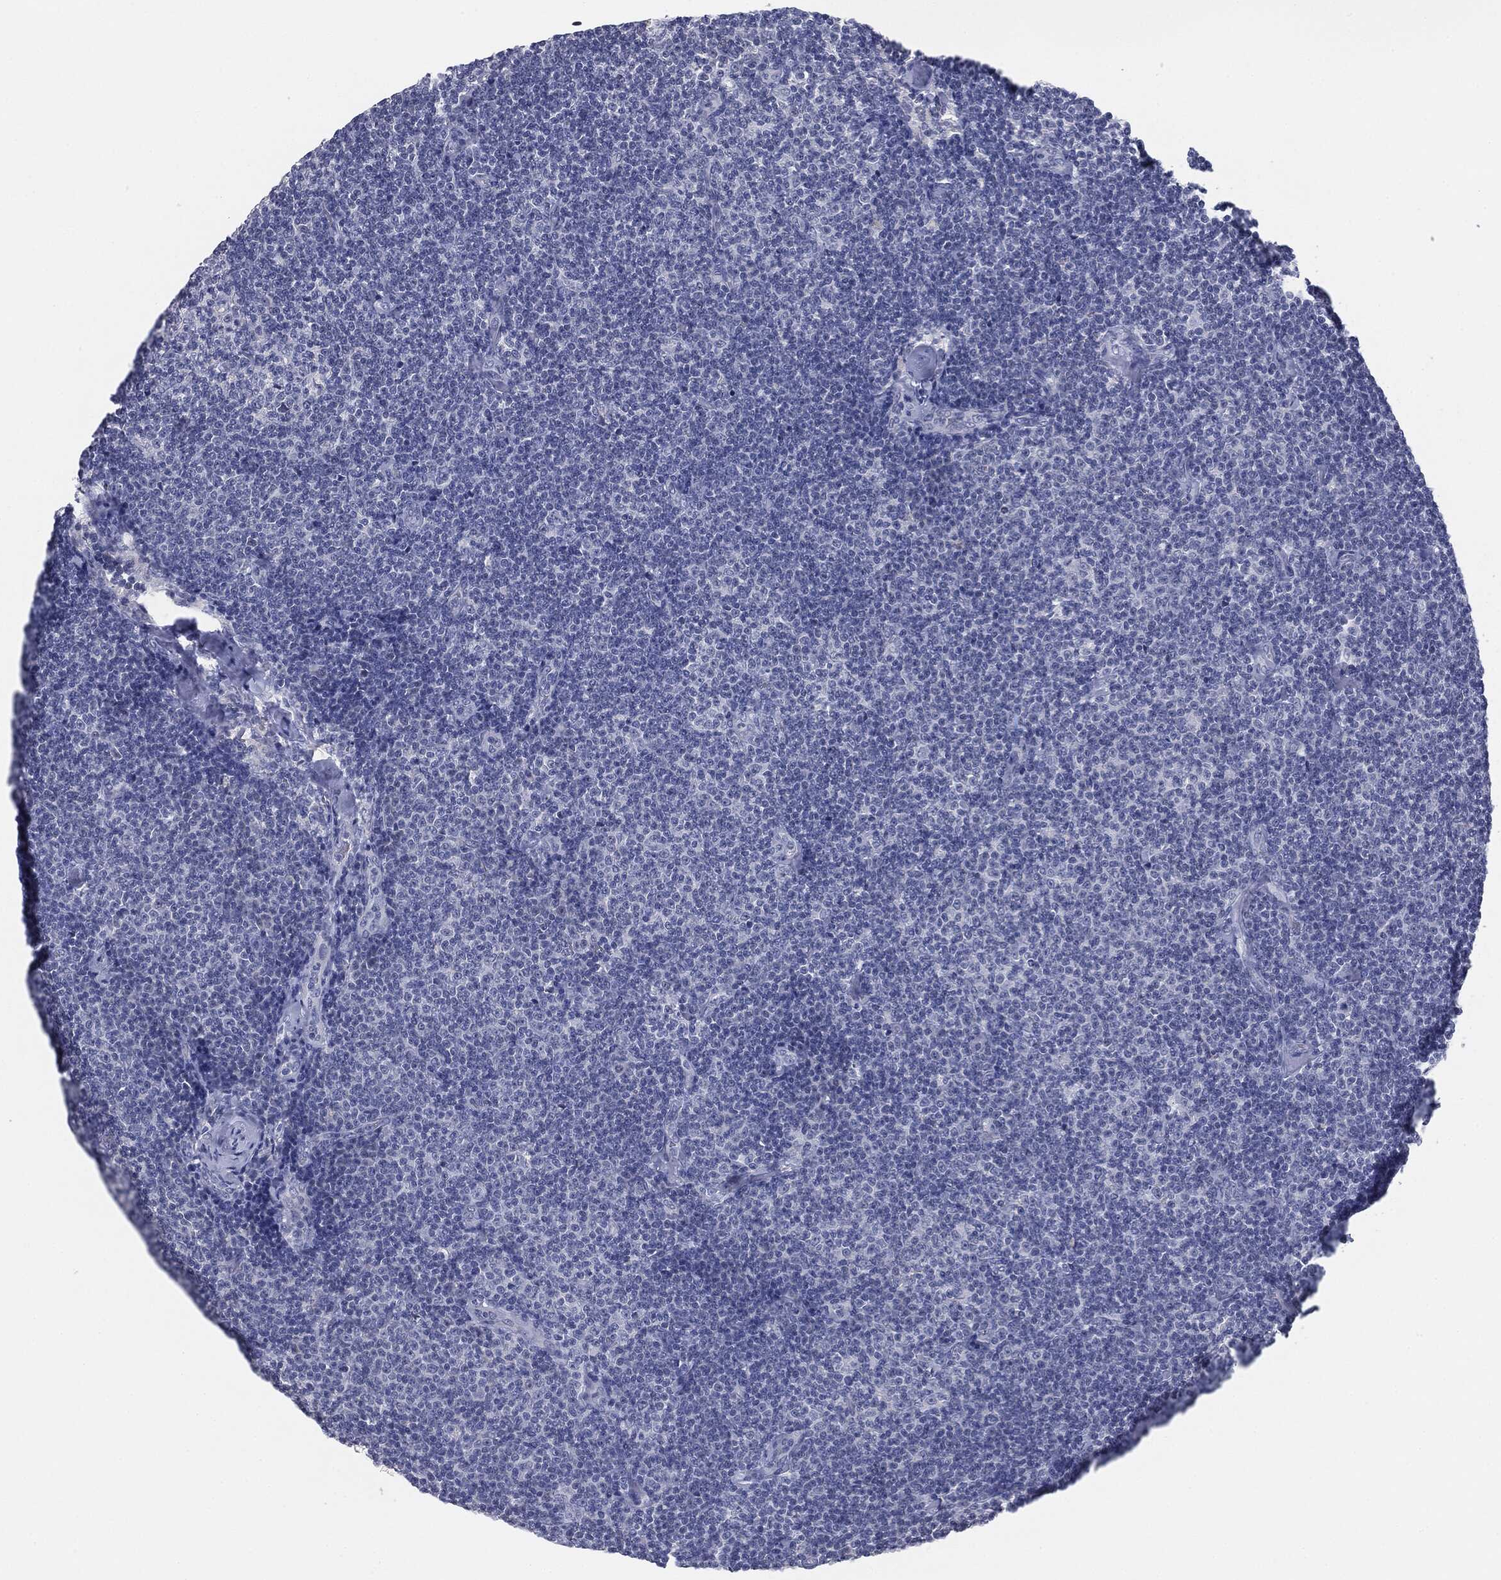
{"staining": {"intensity": "negative", "quantity": "none", "location": "none"}, "tissue": "lymphoma", "cell_type": "Tumor cells", "image_type": "cancer", "snomed": [{"axis": "morphology", "description": "Malignant lymphoma, non-Hodgkin's type, Low grade"}, {"axis": "topography", "description": "Lymph node"}], "caption": "Tumor cells show no significant protein positivity in lymphoma.", "gene": "MUC1", "patient": {"sex": "male", "age": 81}}